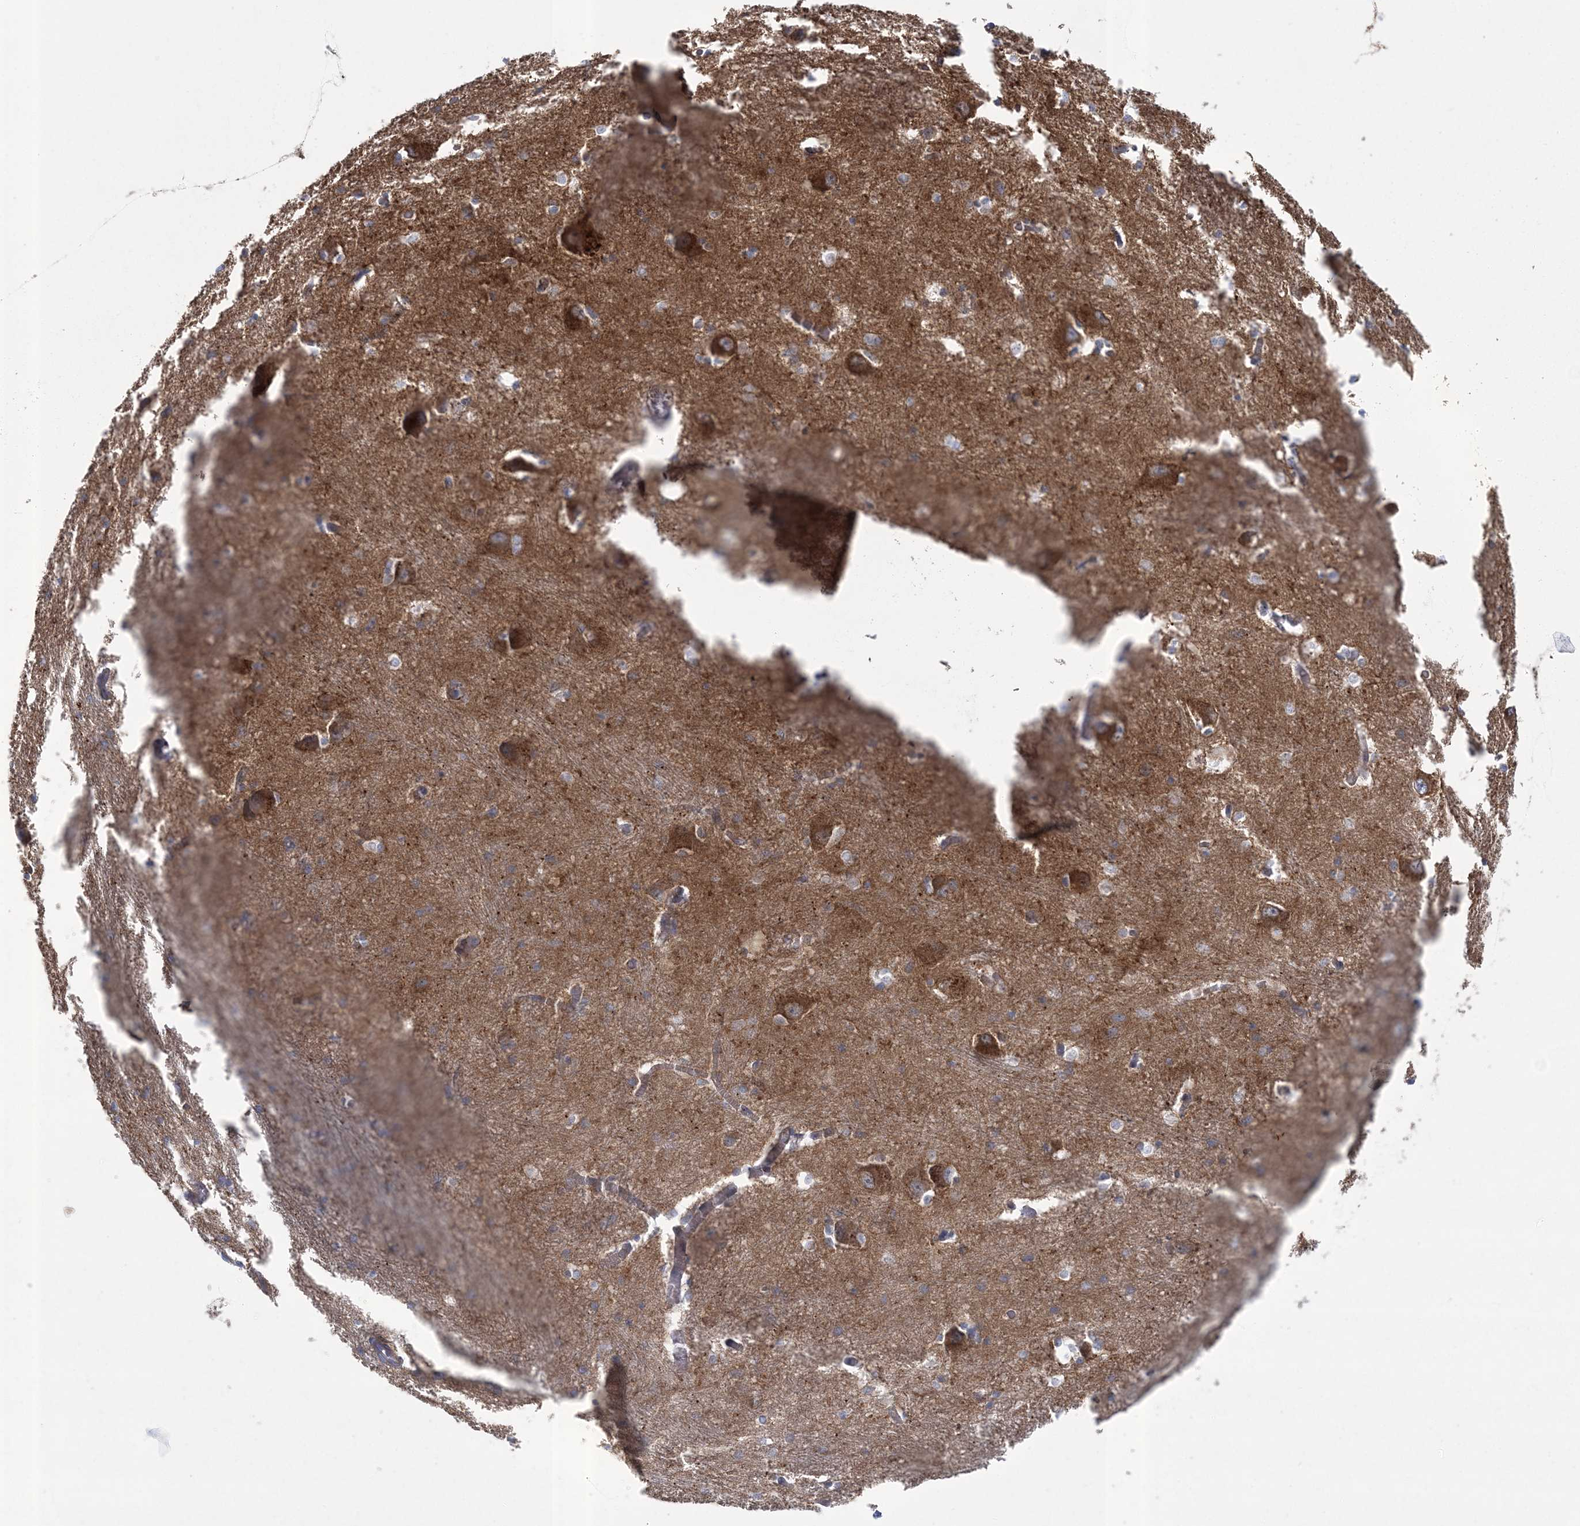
{"staining": {"intensity": "weak", "quantity": "25%-75%", "location": "cytoplasmic/membranous"}, "tissue": "caudate", "cell_type": "Glial cells", "image_type": "normal", "snomed": [{"axis": "morphology", "description": "Normal tissue, NOS"}, {"axis": "topography", "description": "Lateral ventricle wall"}], "caption": "Protein expression by IHC demonstrates weak cytoplasmic/membranous positivity in about 25%-75% of glial cells in normal caudate.", "gene": "ARSJ", "patient": {"sex": "male", "age": 37}}